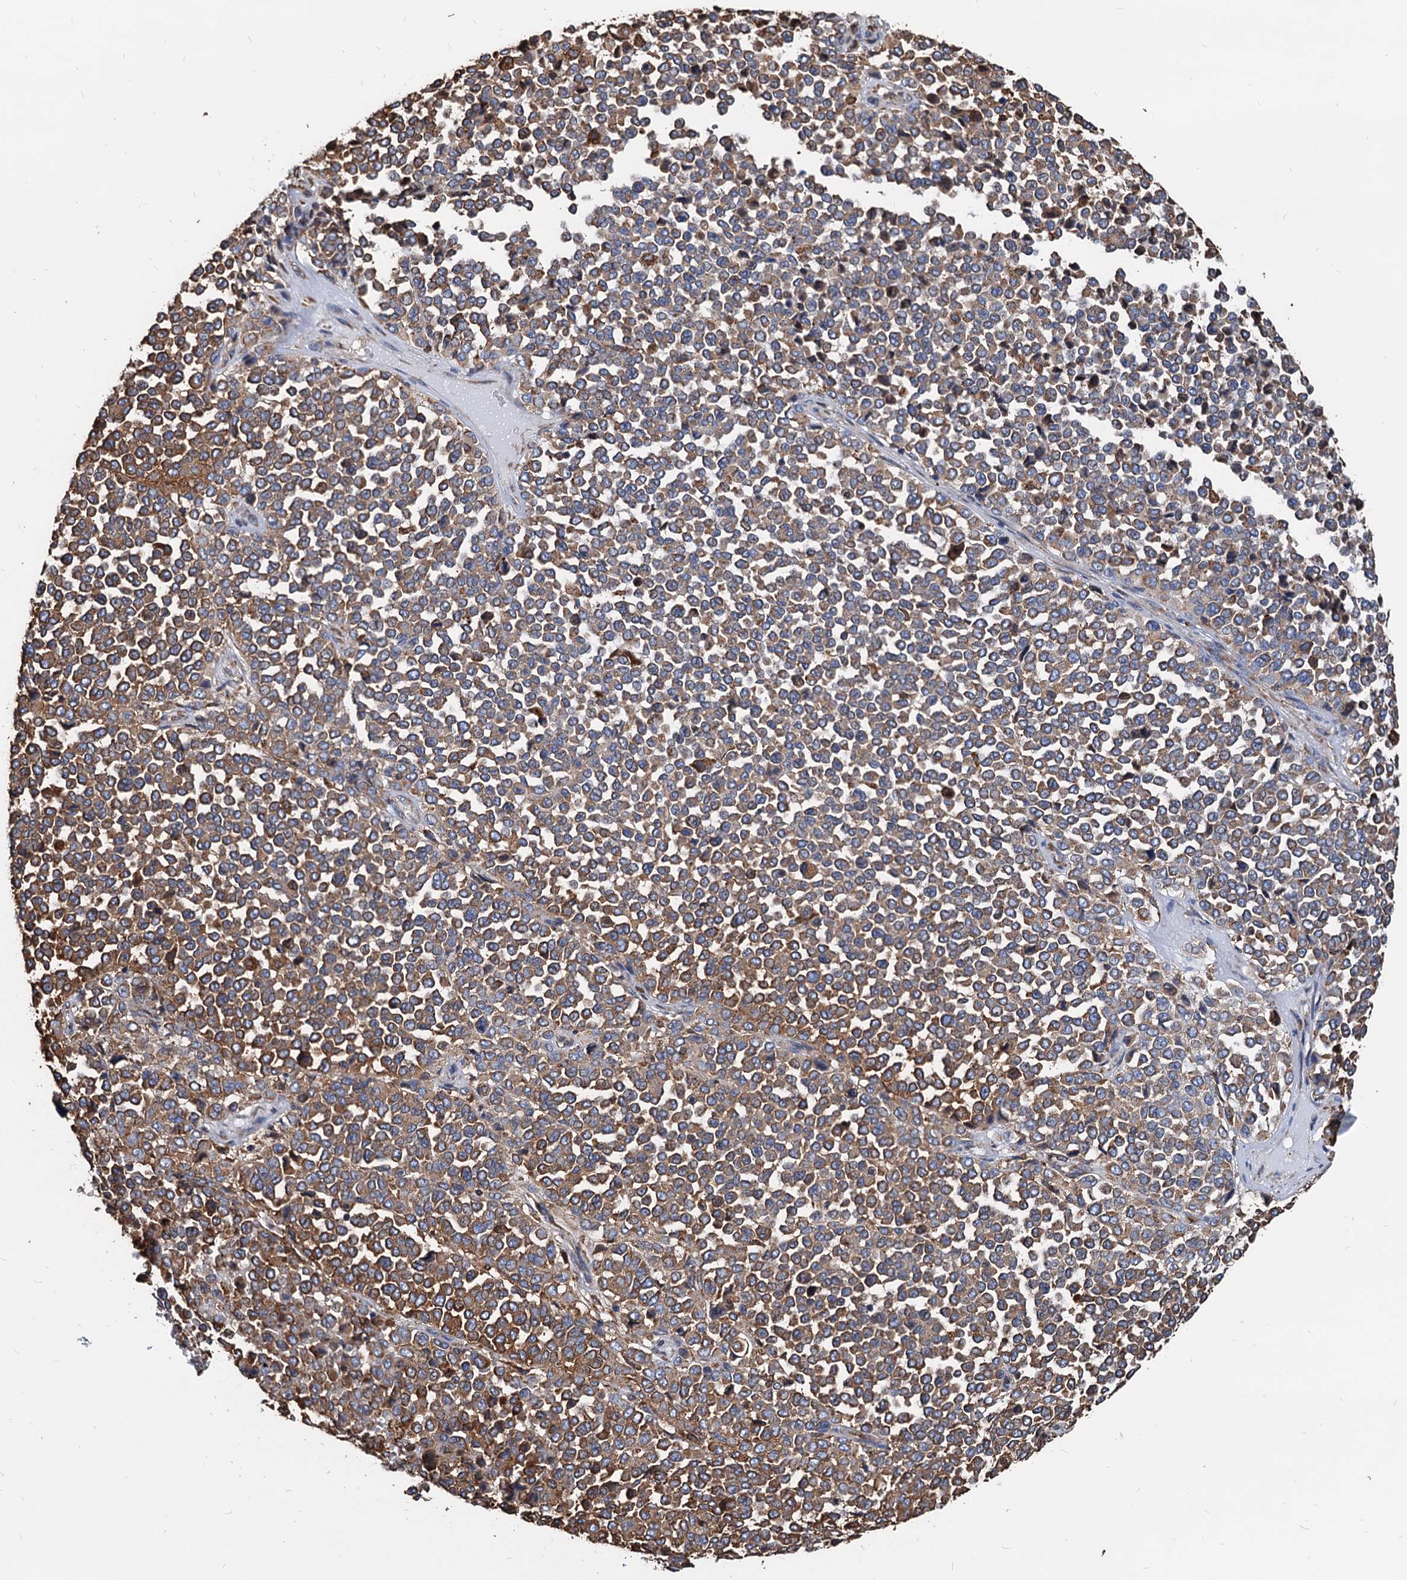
{"staining": {"intensity": "moderate", "quantity": ">75%", "location": "cytoplasmic/membranous"}, "tissue": "melanoma", "cell_type": "Tumor cells", "image_type": "cancer", "snomed": [{"axis": "morphology", "description": "Malignant melanoma, Metastatic site"}, {"axis": "topography", "description": "Pancreas"}], "caption": "Human malignant melanoma (metastatic site) stained with a brown dye demonstrates moderate cytoplasmic/membranous positive expression in approximately >75% of tumor cells.", "gene": "HSPA5", "patient": {"sex": "female", "age": 30}}